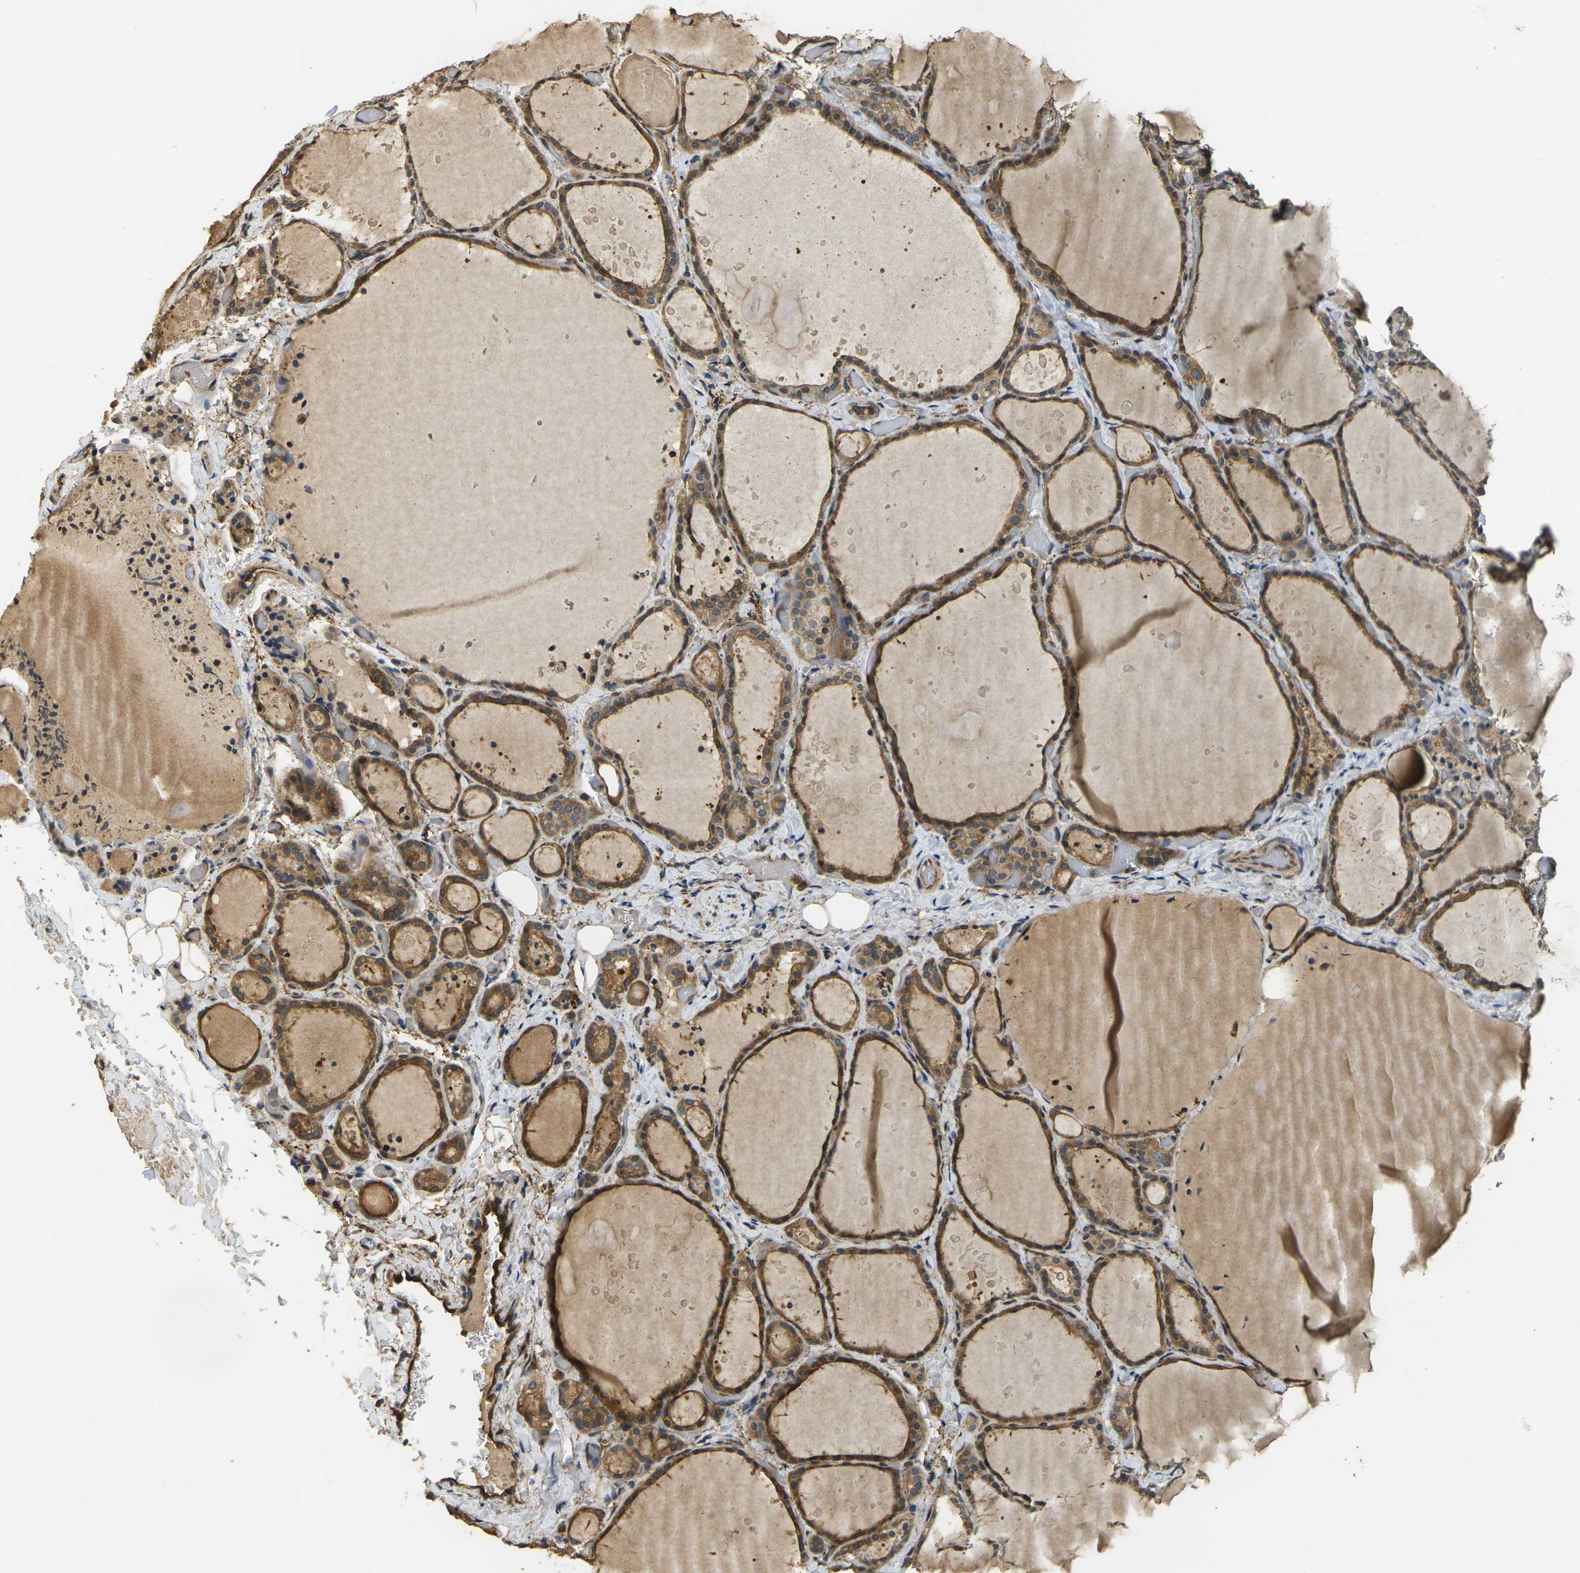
{"staining": {"intensity": "moderate", "quantity": ">75%", "location": "cytoplasmic/membranous"}, "tissue": "thyroid gland", "cell_type": "Glandular cells", "image_type": "normal", "snomed": [{"axis": "morphology", "description": "Normal tissue, NOS"}, {"axis": "topography", "description": "Thyroid gland"}], "caption": "Immunohistochemistry micrograph of normal thyroid gland stained for a protein (brown), which reveals medium levels of moderate cytoplasmic/membranous expression in about >75% of glandular cells.", "gene": "CAST", "patient": {"sex": "female", "age": 44}}